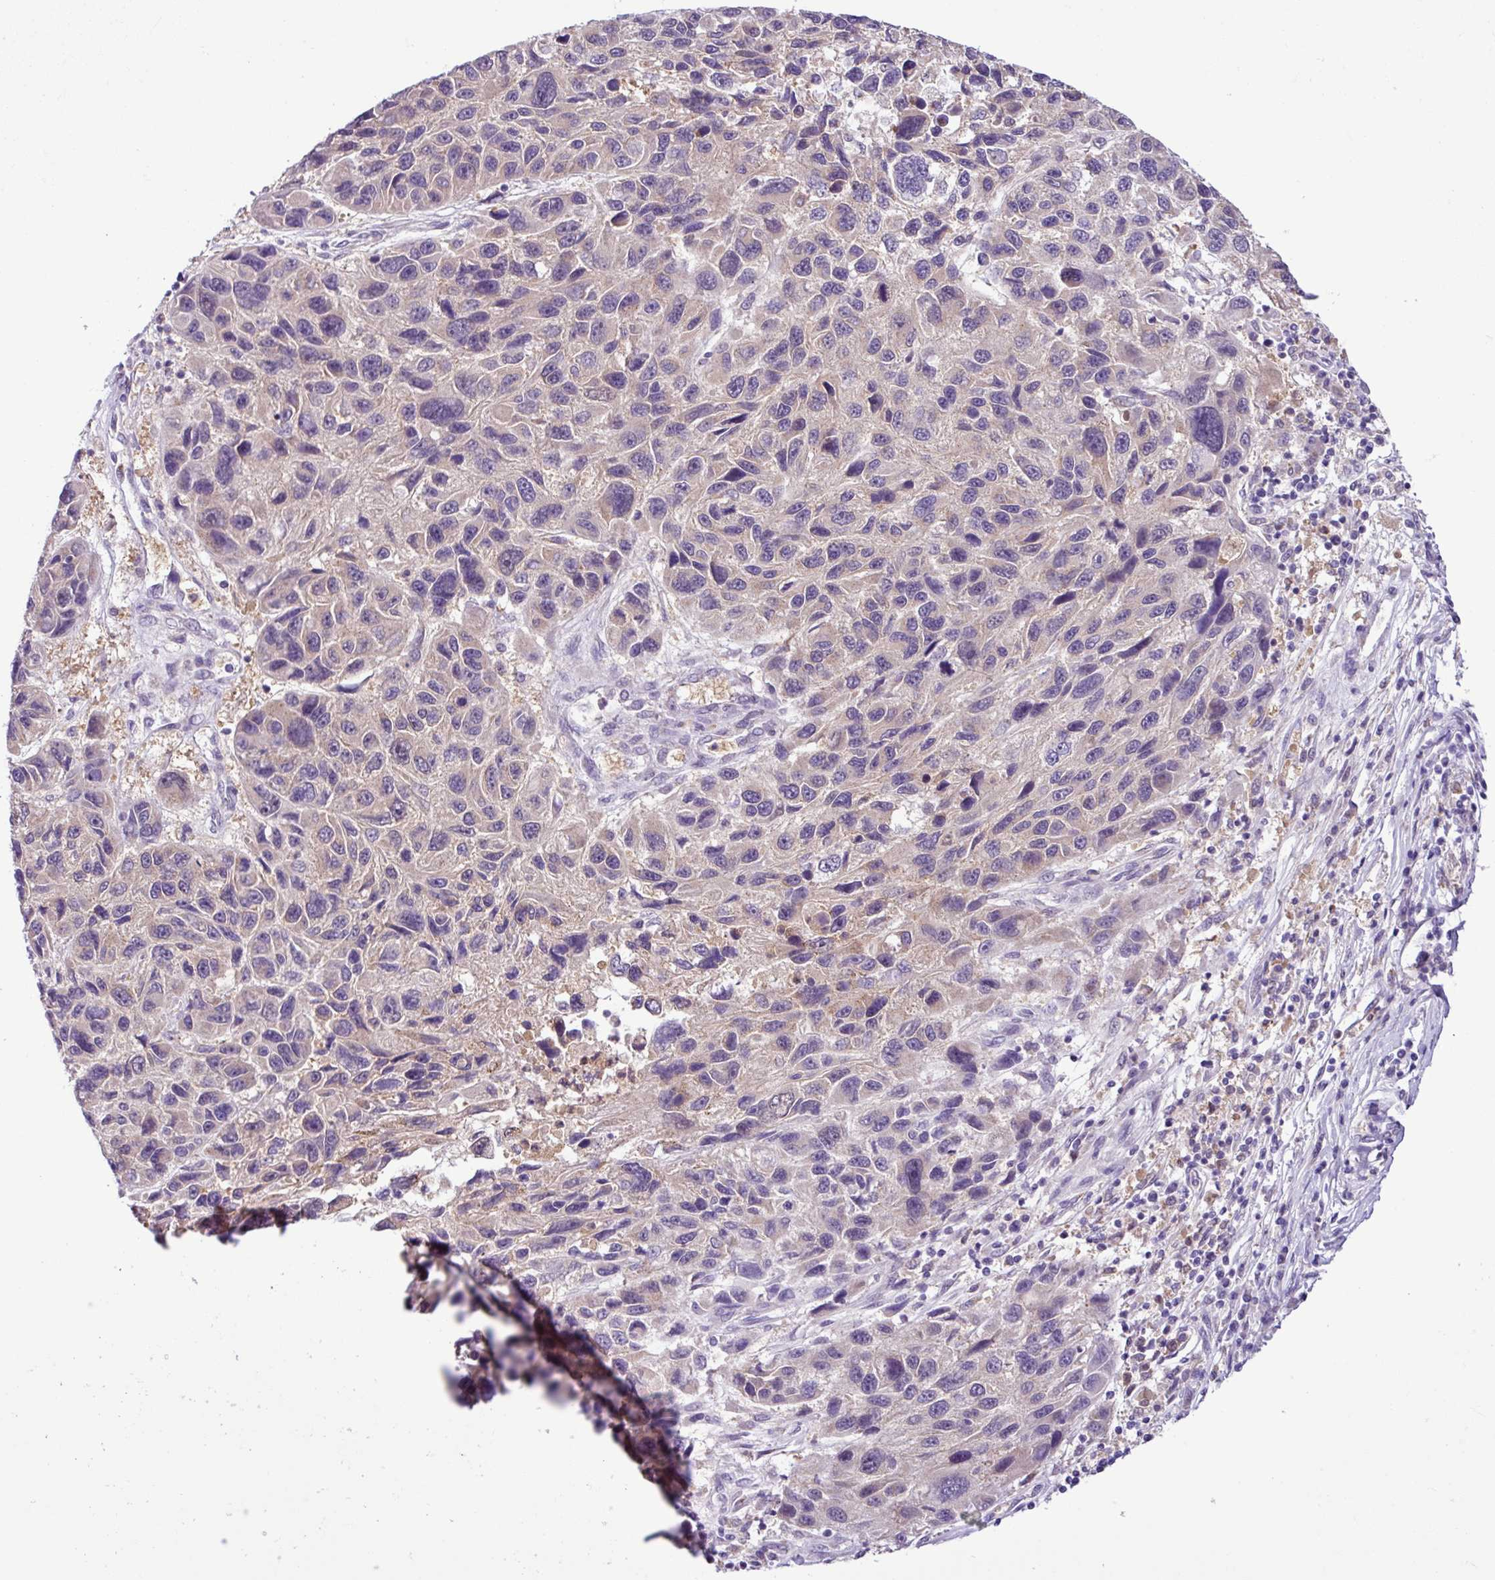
{"staining": {"intensity": "weak", "quantity": "<25%", "location": "cytoplasmic/membranous"}, "tissue": "melanoma", "cell_type": "Tumor cells", "image_type": "cancer", "snomed": [{"axis": "morphology", "description": "Malignant melanoma, NOS"}, {"axis": "topography", "description": "Skin"}], "caption": "A high-resolution micrograph shows immunohistochemistry staining of melanoma, which exhibits no significant positivity in tumor cells. (DAB (3,3'-diaminobenzidine) IHC, high magnification).", "gene": "TONSL", "patient": {"sex": "male", "age": 53}}